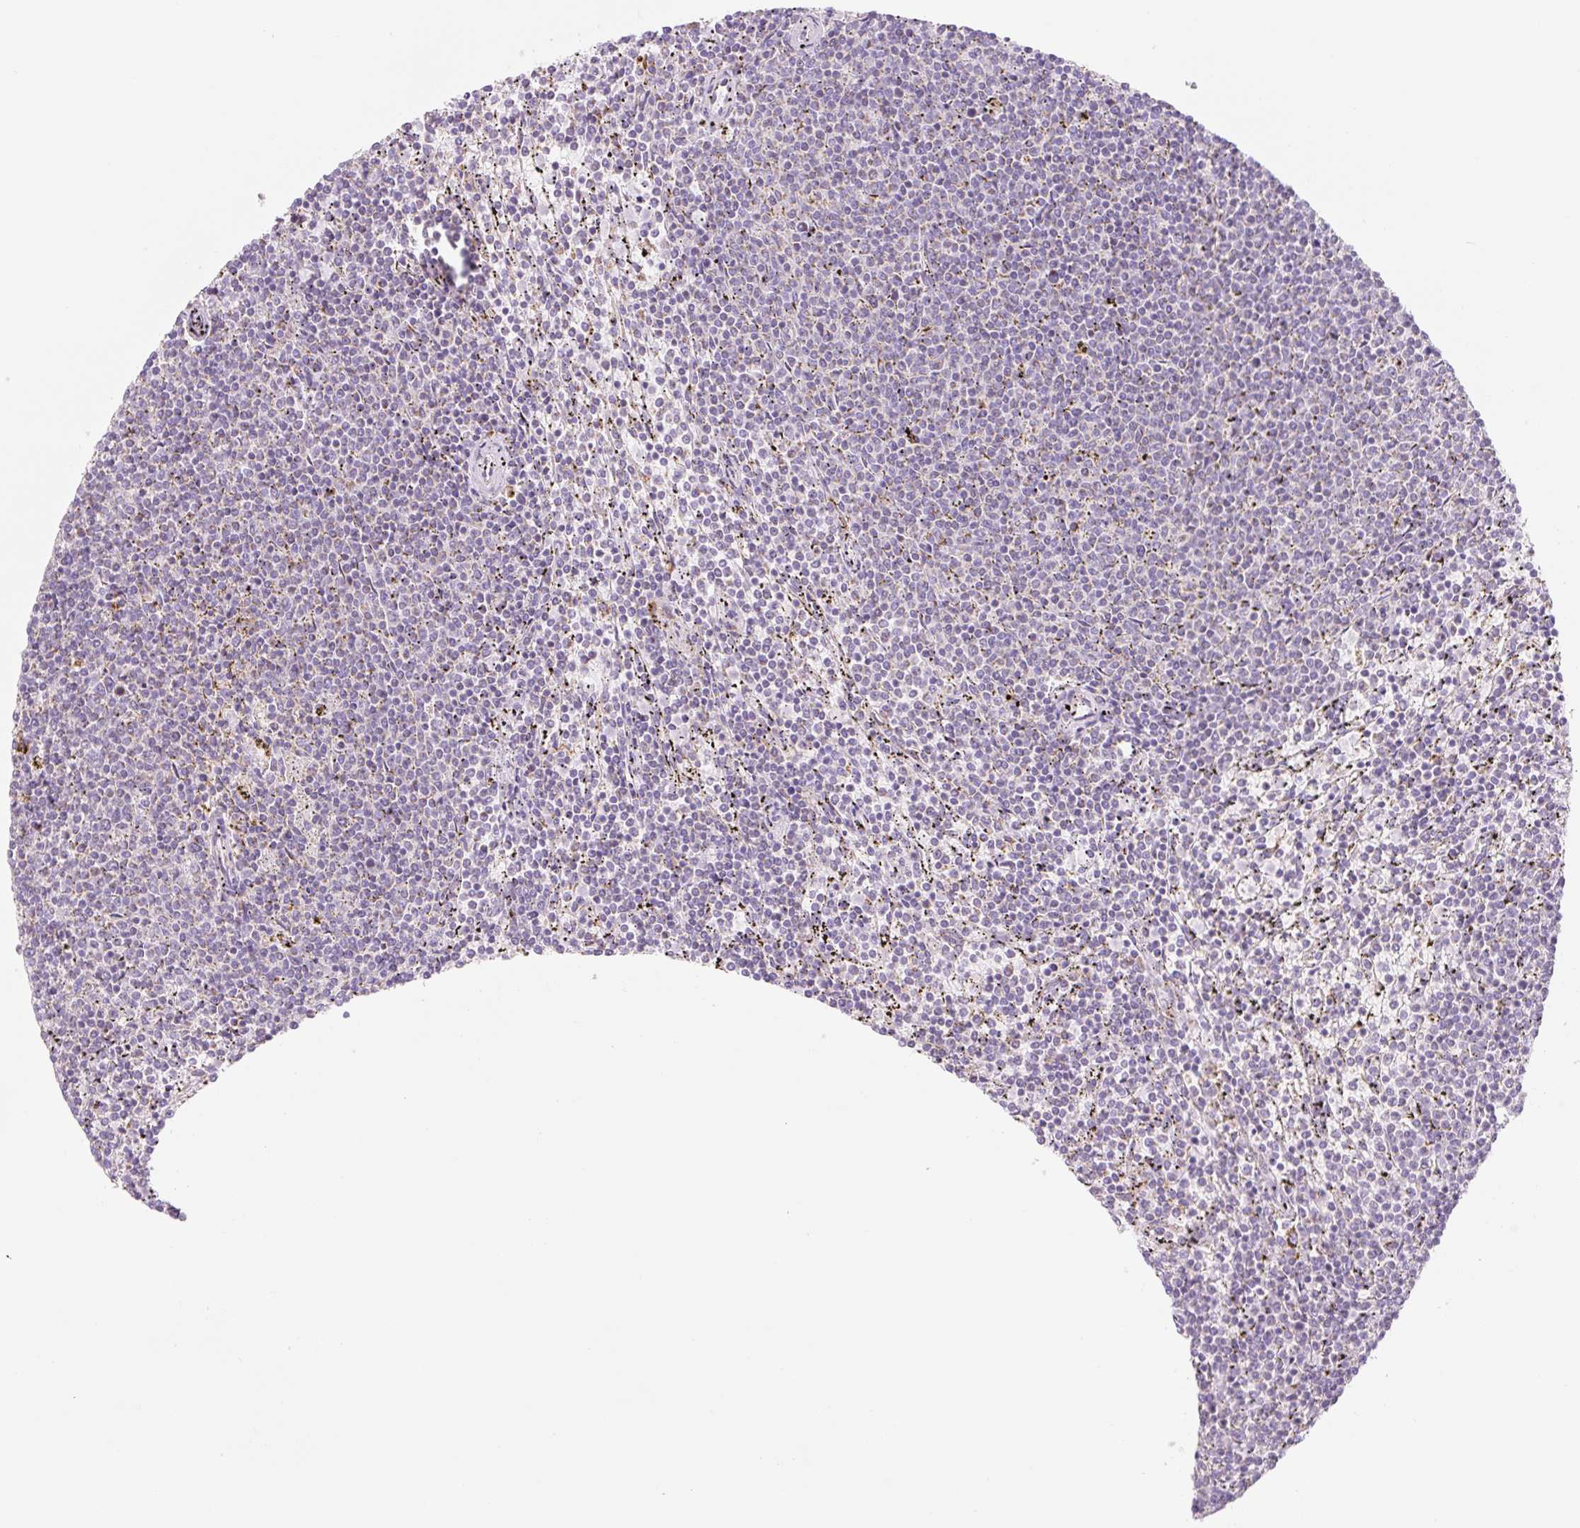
{"staining": {"intensity": "negative", "quantity": "none", "location": "none"}, "tissue": "lymphoma", "cell_type": "Tumor cells", "image_type": "cancer", "snomed": [{"axis": "morphology", "description": "Malignant lymphoma, non-Hodgkin's type, Low grade"}, {"axis": "topography", "description": "Spleen"}], "caption": "Immunohistochemistry micrograph of human malignant lymphoma, non-Hodgkin's type (low-grade) stained for a protein (brown), which displays no expression in tumor cells.", "gene": "CLEC3A", "patient": {"sex": "female", "age": 50}}